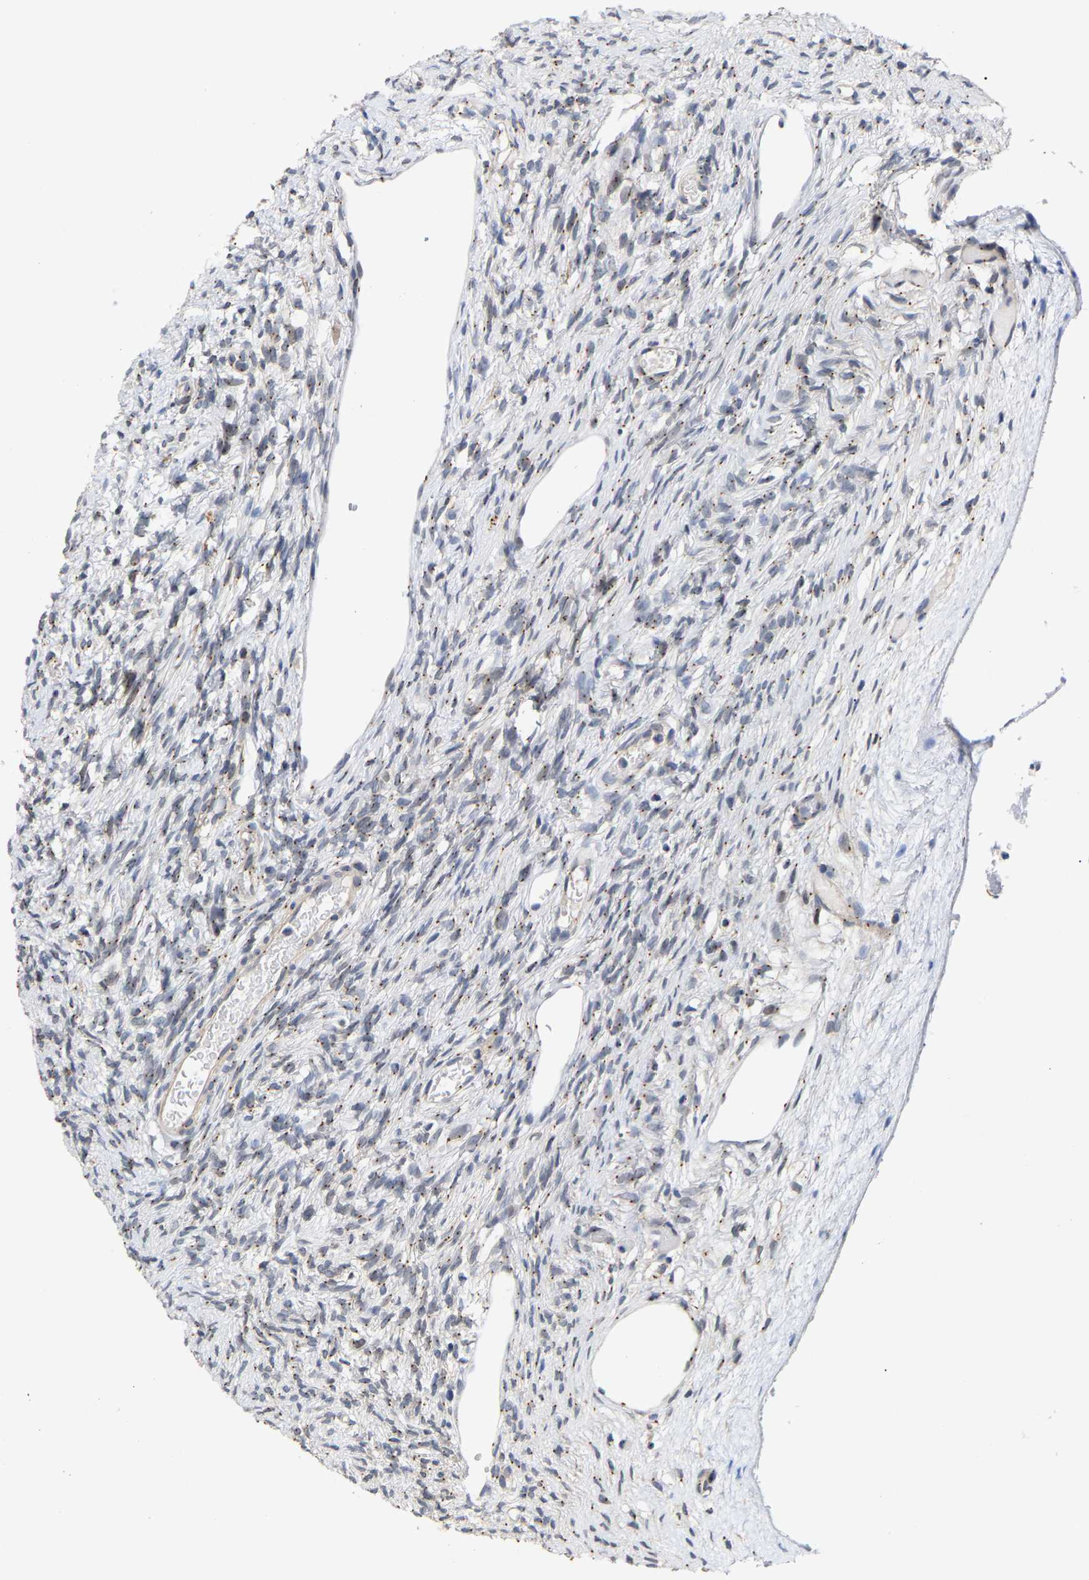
{"staining": {"intensity": "moderate", "quantity": ">75%", "location": "cytoplasmic/membranous"}, "tissue": "ovary", "cell_type": "Follicle cells", "image_type": "normal", "snomed": [{"axis": "morphology", "description": "Normal tissue, NOS"}, {"axis": "topography", "description": "Ovary"}], "caption": "Human ovary stained for a protein (brown) displays moderate cytoplasmic/membranous positive expression in about >75% of follicle cells.", "gene": "PCNT", "patient": {"sex": "female", "age": 33}}